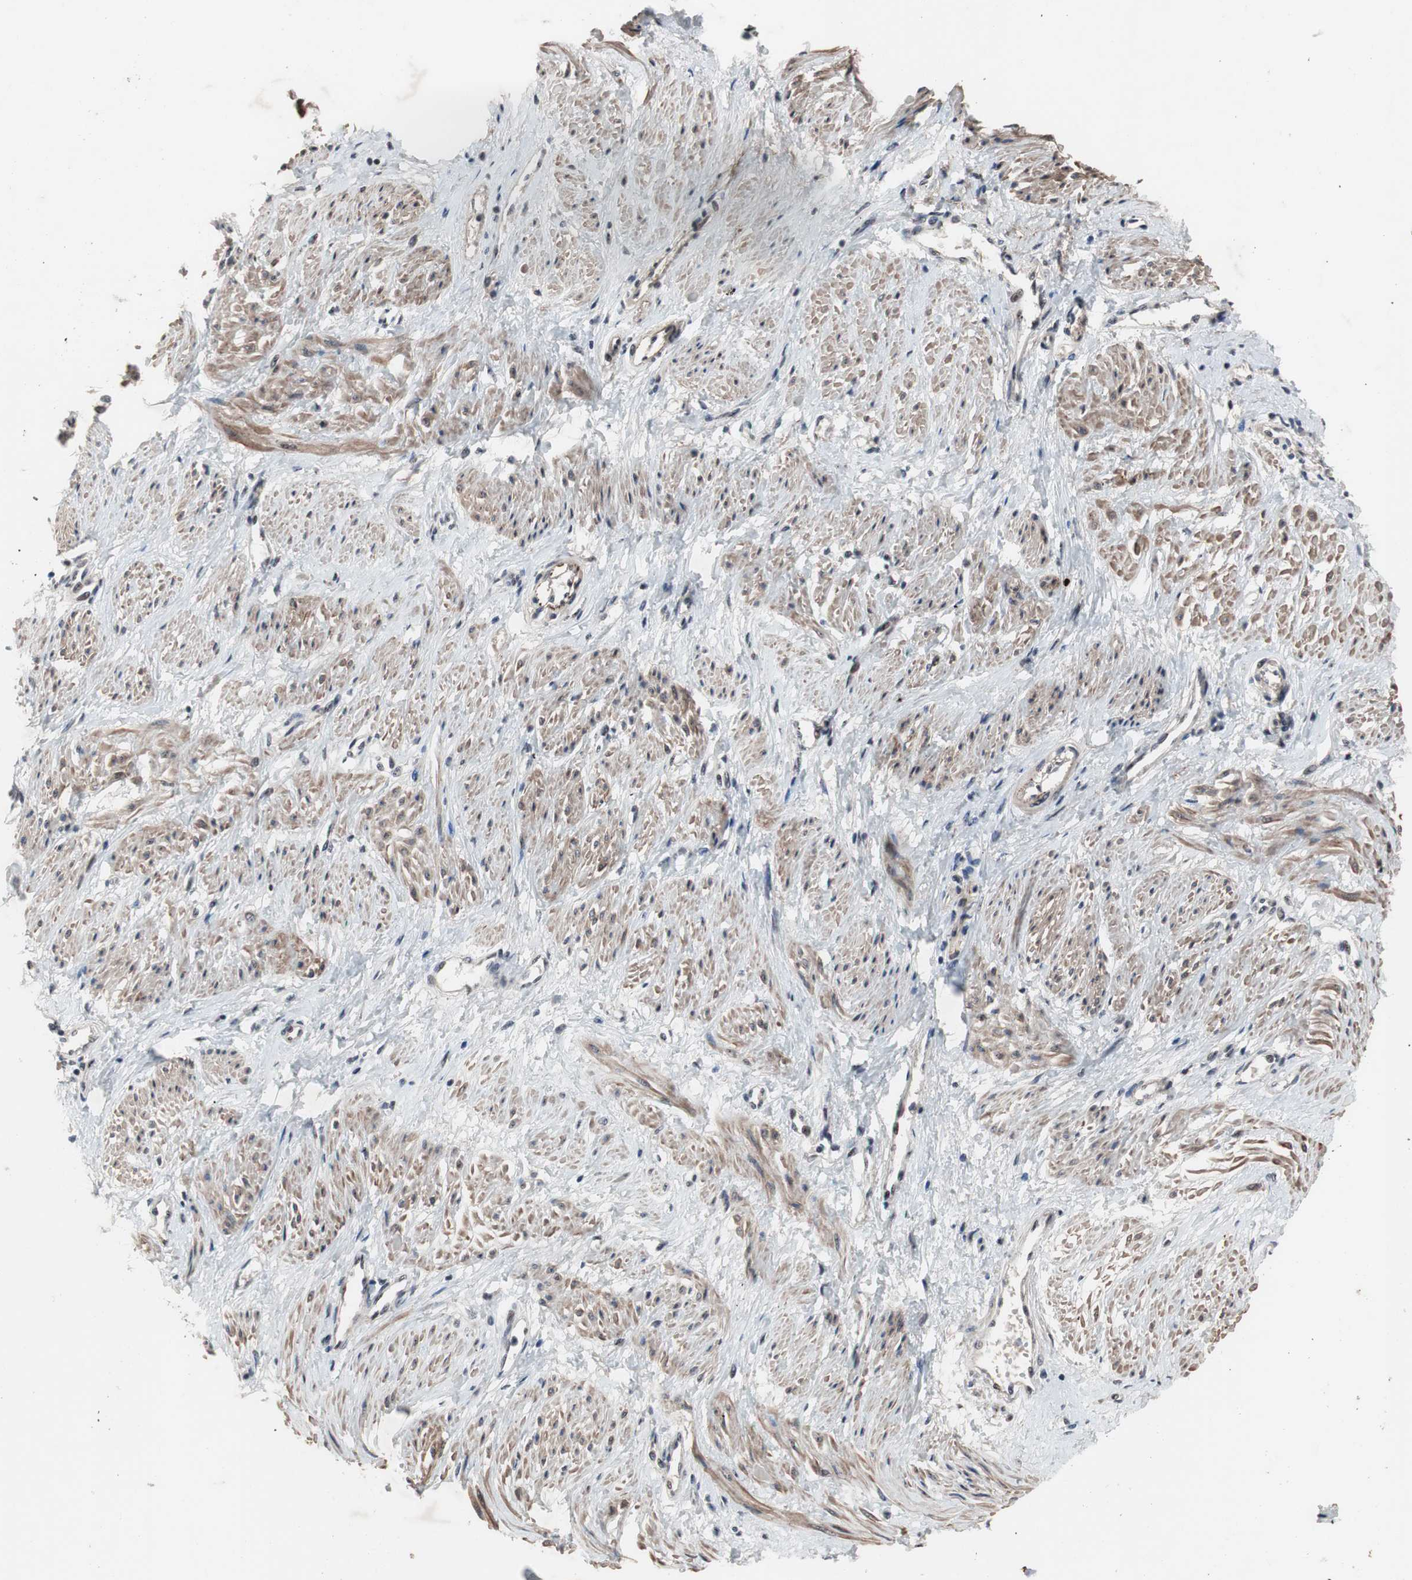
{"staining": {"intensity": "moderate", "quantity": "<25%", "location": "cytoplasmic/membranous,nuclear"}, "tissue": "smooth muscle", "cell_type": "Smooth muscle cells", "image_type": "normal", "snomed": [{"axis": "morphology", "description": "Normal tissue, NOS"}, {"axis": "topography", "description": "Smooth muscle"}, {"axis": "topography", "description": "Uterus"}], "caption": "Smooth muscle stained with immunohistochemistry exhibits moderate cytoplasmic/membranous,nuclear positivity in approximately <25% of smooth muscle cells.", "gene": "PINX1", "patient": {"sex": "female", "age": 39}}